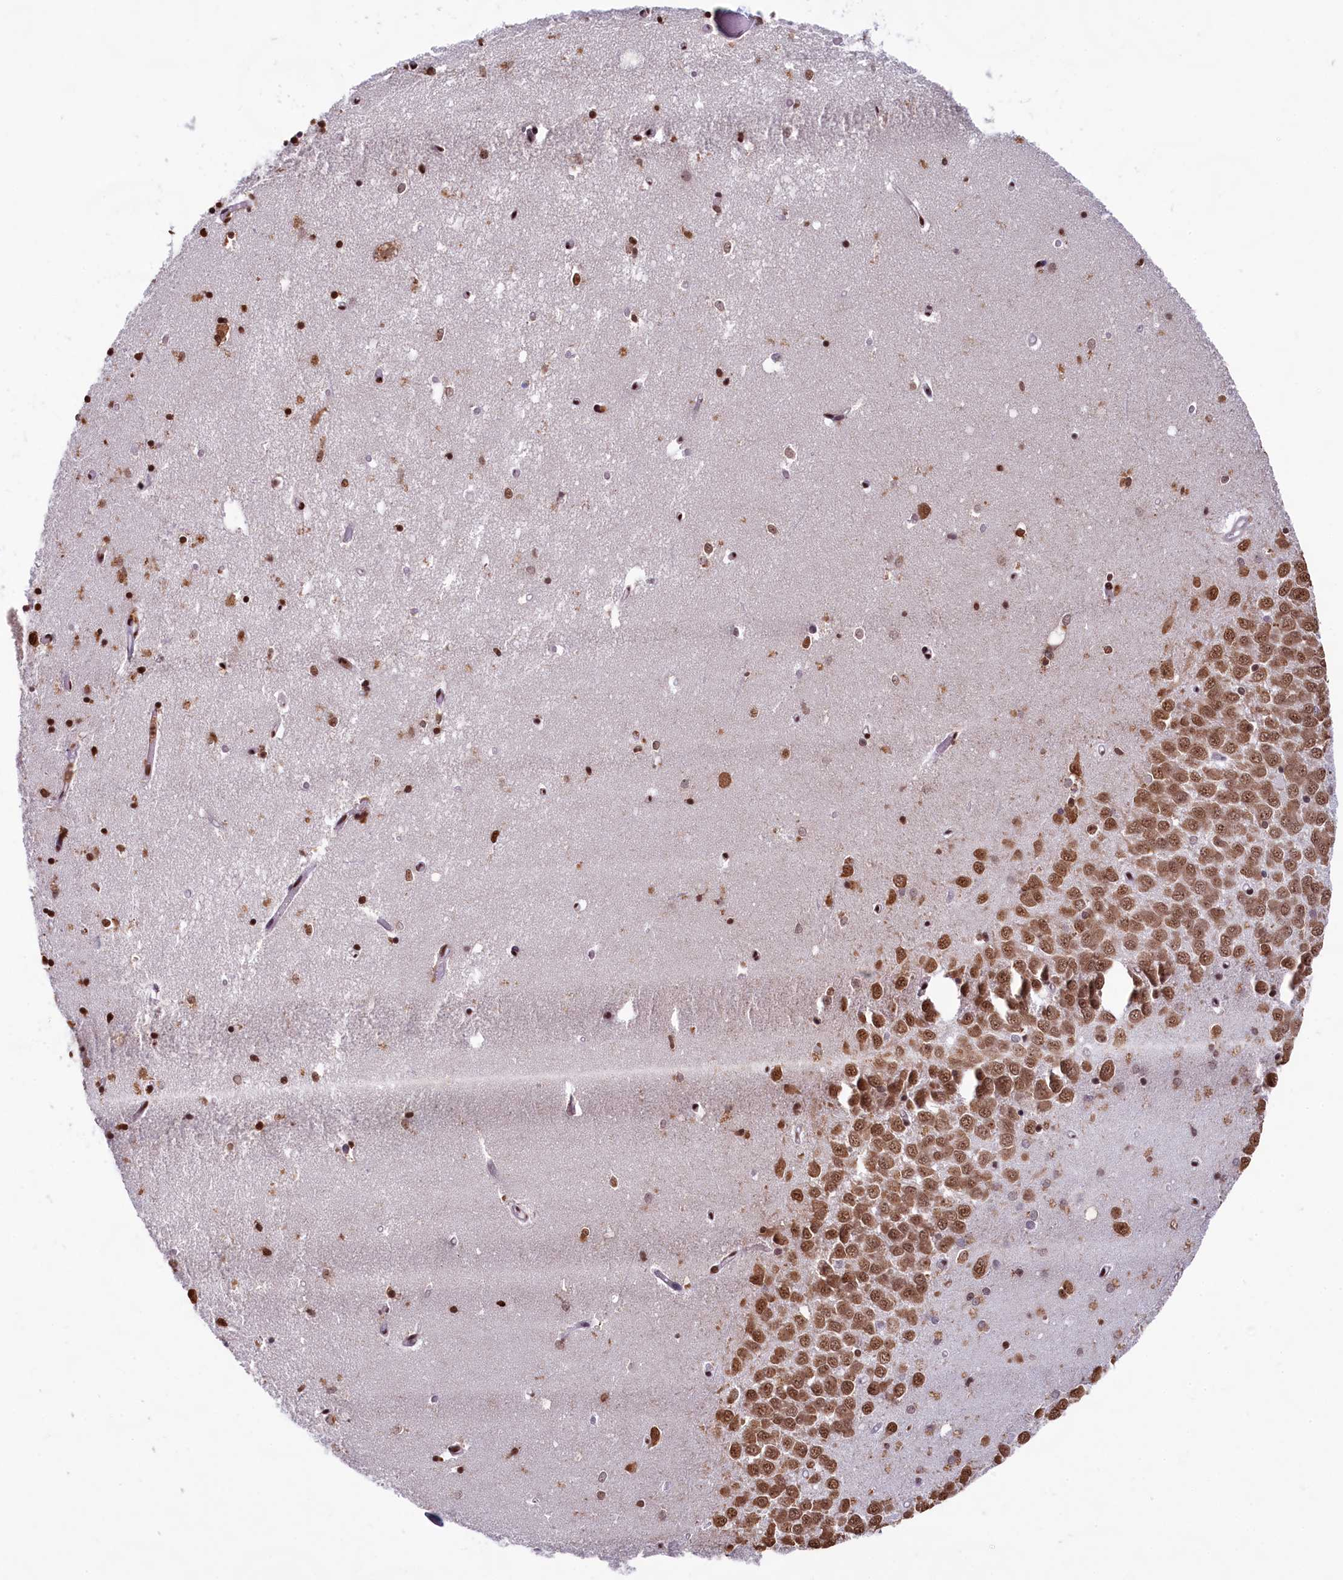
{"staining": {"intensity": "strong", "quantity": ">75%", "location": "nuclear"}, "tissue": "hippocampus", "cell_type": "Glial cells", "image_type": "normal", "snomed": [{"axis": "morphology", "description": "Normal tissue, NOS"}, {"axis": "topography", "description": "Hippocampus"}], "caption": "Immunohistochemistry image of normal hippocampus stained for a protein (brown), which shows high levels of strong nuclear positivity in about >75% of glial cells.", "gene": "SNRPD2", "patient": {"sex": "male", "age": 70}}